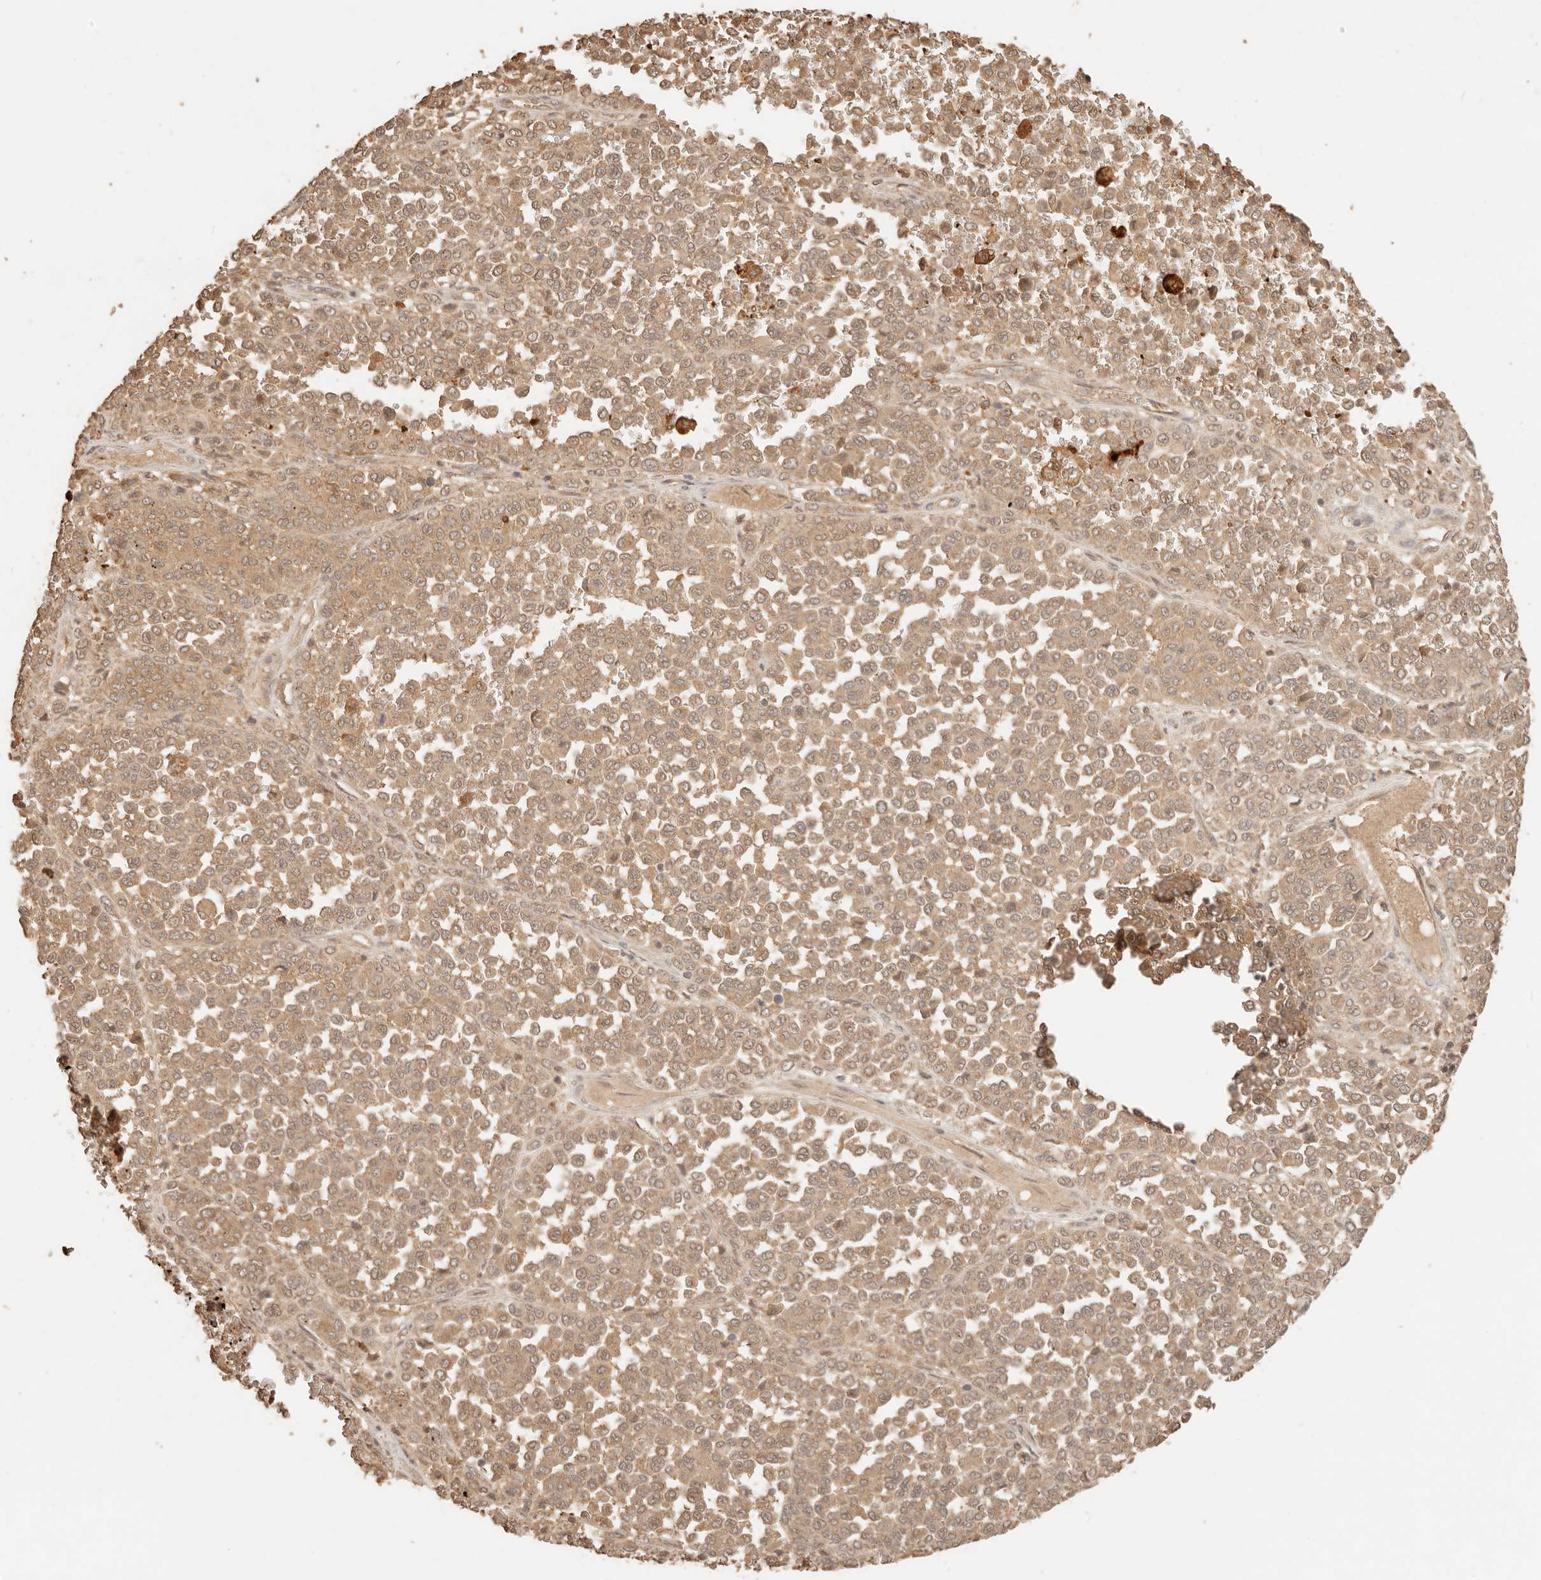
{"staining": {"intensity": "moderate", "quantity": ">75%", "location": "cytoplasmic/membranous"}, "tissue": "melanoma", "cell_type": "Tumor cells", "image_type": "cancer", "snomed": [{"axis": "morphology", "description": "Malignant melanoma, Metastatic site"}, {"axis": "topography", "description": "Pancreas"}], "caption": "IHC image of neoplastic tissue: human malignant melanoma (metastatic site) stained using immunohistochemistry (IHC) demonstrates medium levels of moderate protein expression localized specifically in the cytoplasmic/membranous of tumor cells, appearing as a cytoplasmic/membranous brown color.", "gene": "INTS11", "patient": {"sex": "female", "age": 30}}